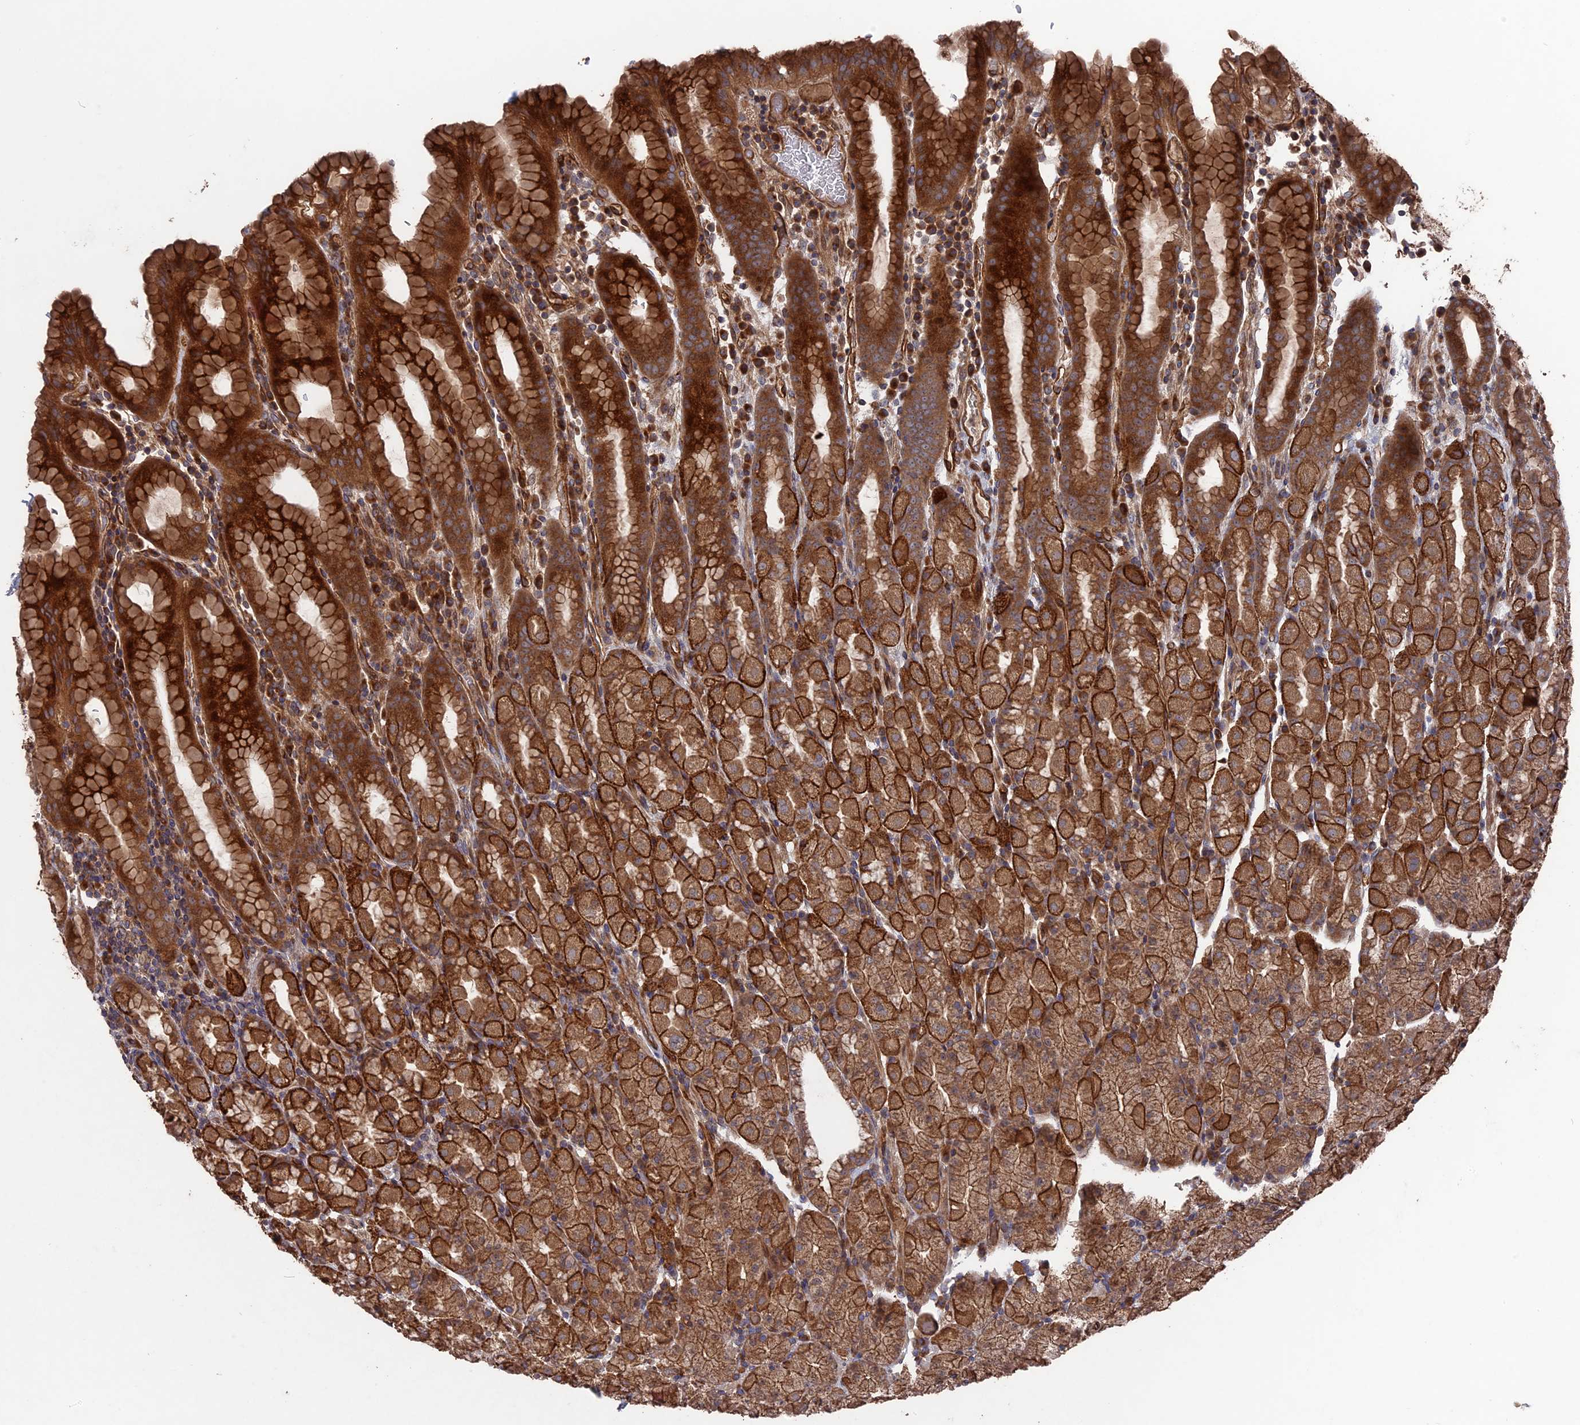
{"staining": {"intensity": "strong", "quantity": ">75%", "location": "cytoplasmic/membranous"}, "tissue": "stomach", "cell_type": "Glandular cells", "image_type": "normal", "snomed": [{"axis": "morphology", "description": "Normal tissue, NOS"}, {"axis": "topography", "description": "Stomach, upper"}, {"axis": "topography", "description": "Stomach, lower"}, {"axis": "topography", "description": "Small intestine"}], "caption": "The image demonstrates a brown stain indicating the presence of a protein in the cytoplasmic/membranous of glandular cells in stomach.", "gene": "DEF8", "patient": {"sex": "male", "age": 68}}